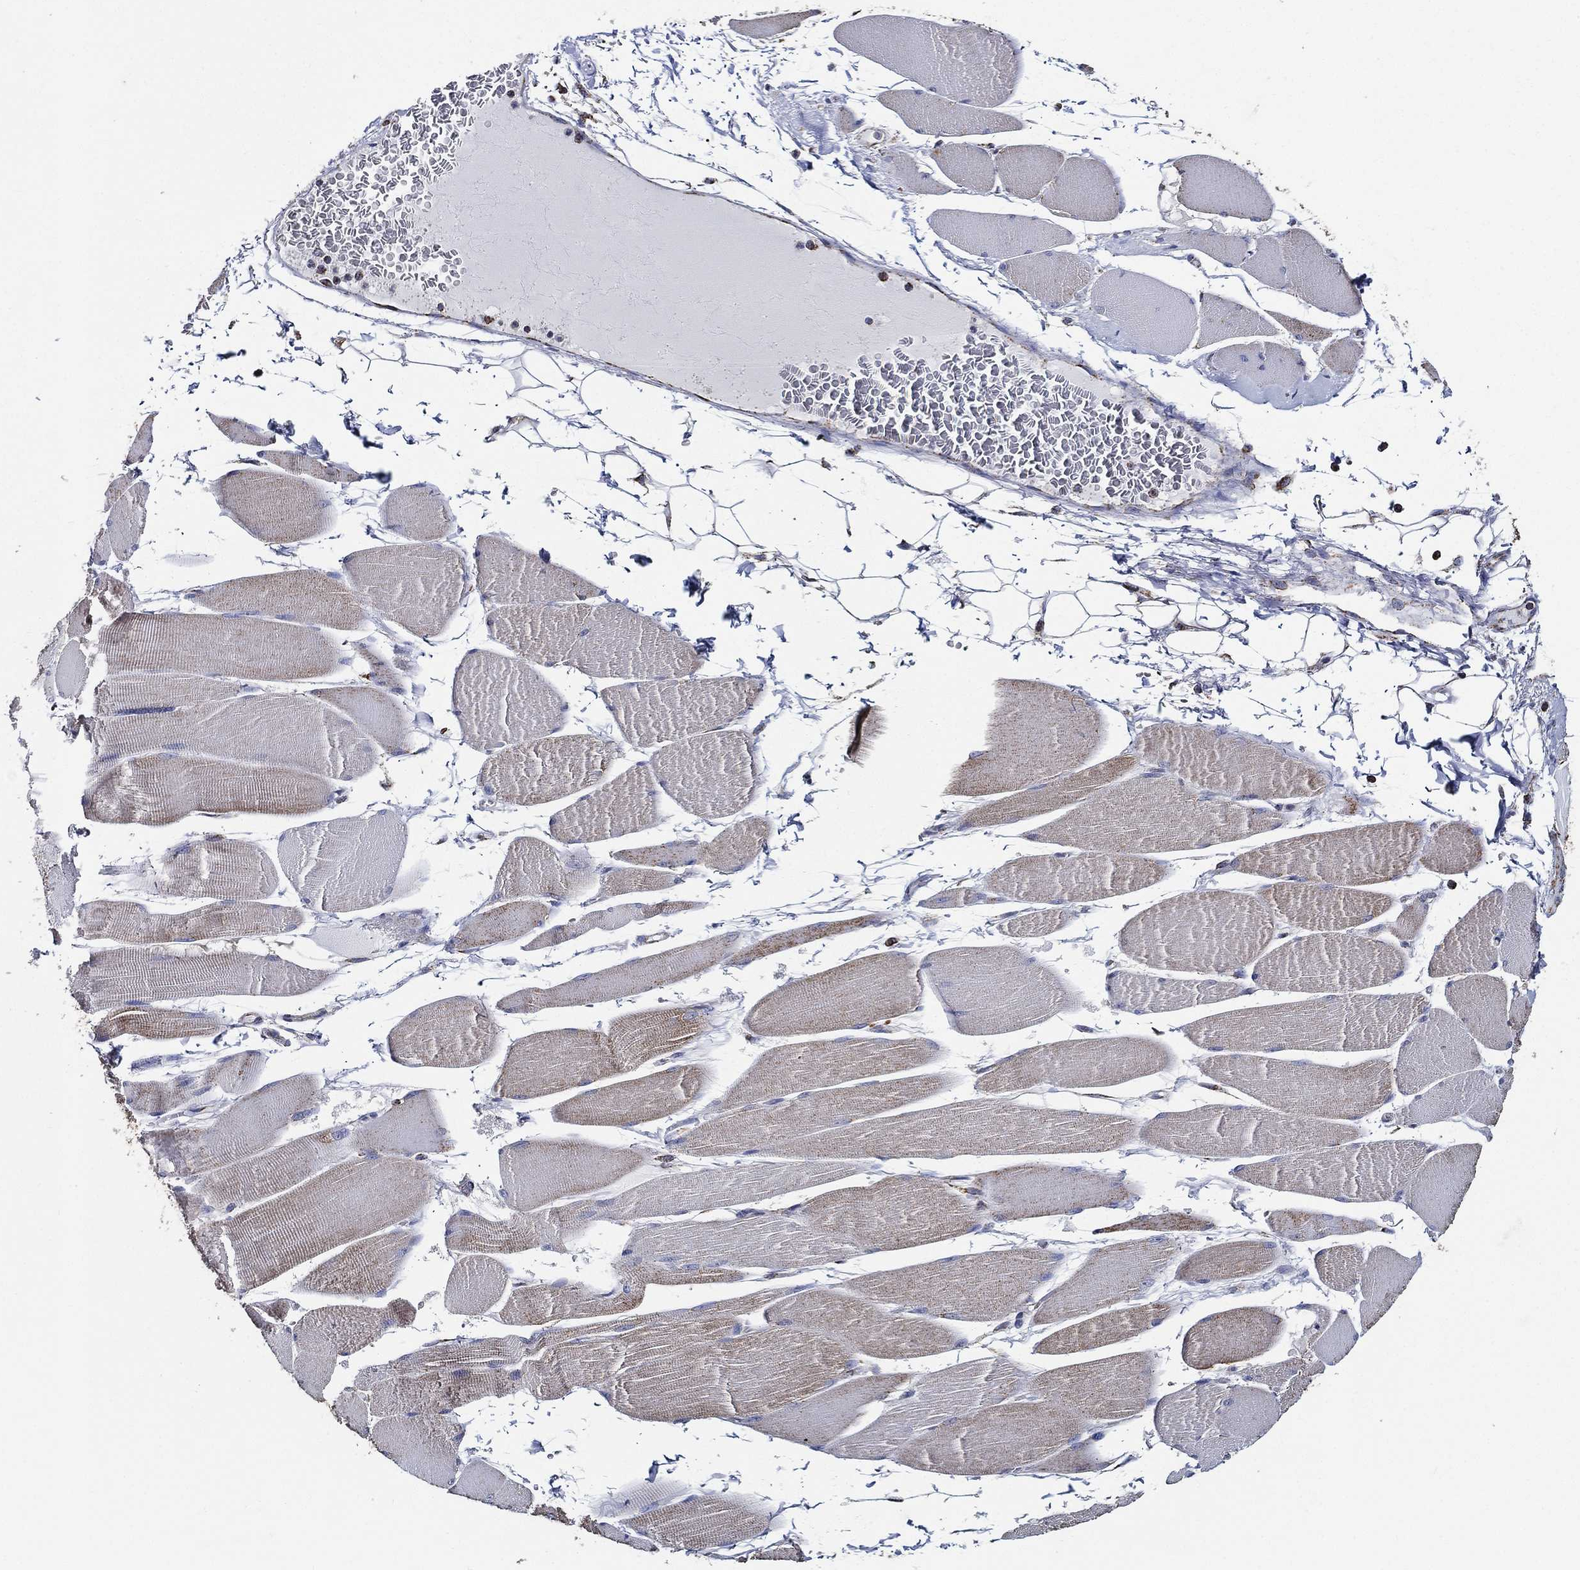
{"staining": {"intensity": "moderate", "quantity": "<25%", "location": "cytoplasmic/membranous"}, "tissue": "skeletal muscle", "cell_type": "Myocytes", "image_type": "normal", "snomed": [{"axis": "morphology", "description": "Normal tissue, NOS"}, {"axis": "topography", "description": "Skeletal muscle"}], "caption": "Approximately <25% of myocytes in unremarkable skeletal muscle reveal moderate cytoplasmic/membranous protein positivity as visualized by brown immunohistochemical staining.", "gene": "NDUFAB1", "patient": {"sex": "male", "age": 56}}